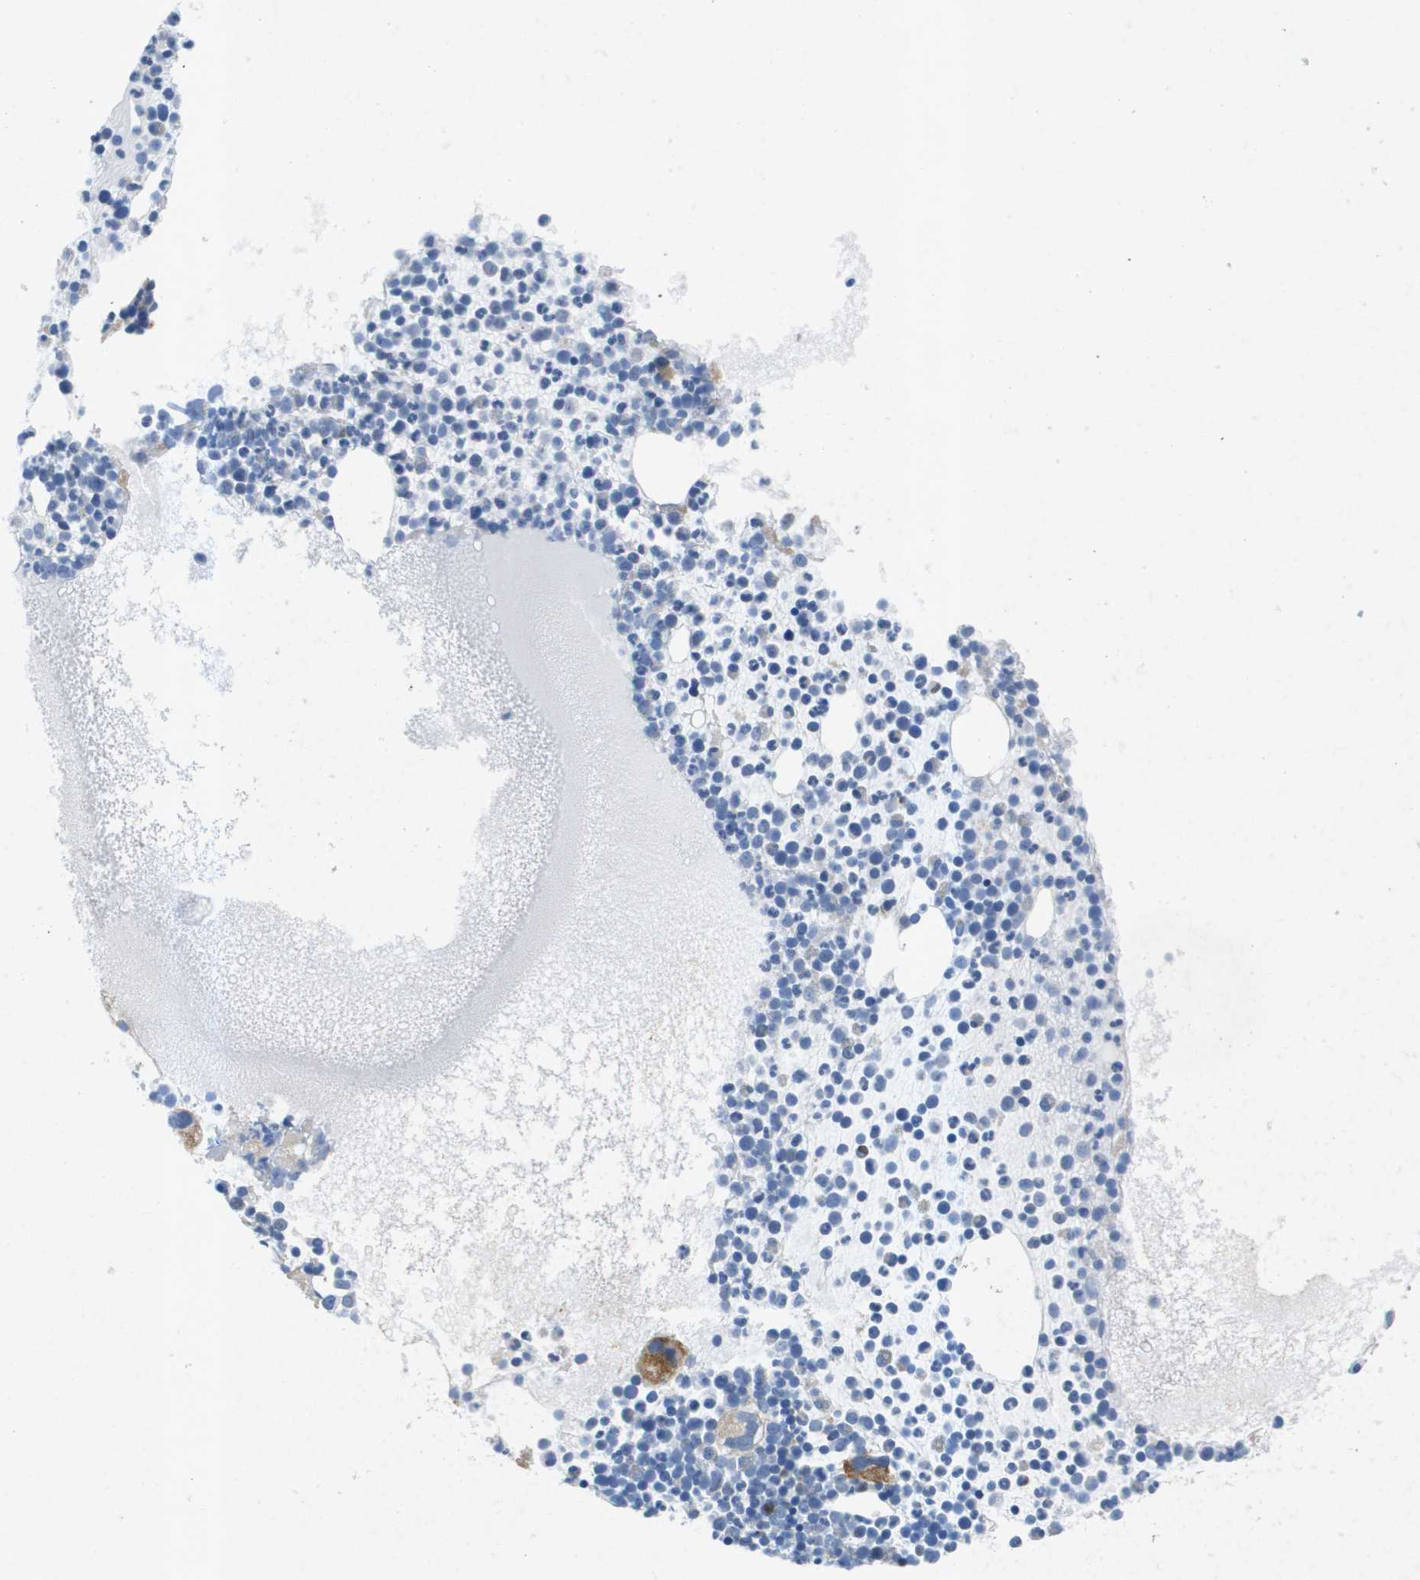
{"staining": {"intensity": "moderate", "quantity": "<25%", "location": "cytoplasmic/membranous"}, "tissue": "bone marrow", "cell_type": "Hematopoietic cells", "image_type": "normal", "snomed": [{"axis": "morphology", "description": "Normal tissue, NOS"}, {"axis": "morphology", "description": "Inflammation, NOS"}, {"axis": "topography", "description": "Bone marrow"}], "caption": "DAB immunohistochemical staining of benign bone marrow shows moderate cytoplasmic/membranous protein staining in approximately <25% of hematopoietic cells.", "gene": "ITGA6", "patient": {"sex": "male", "age": 58}}